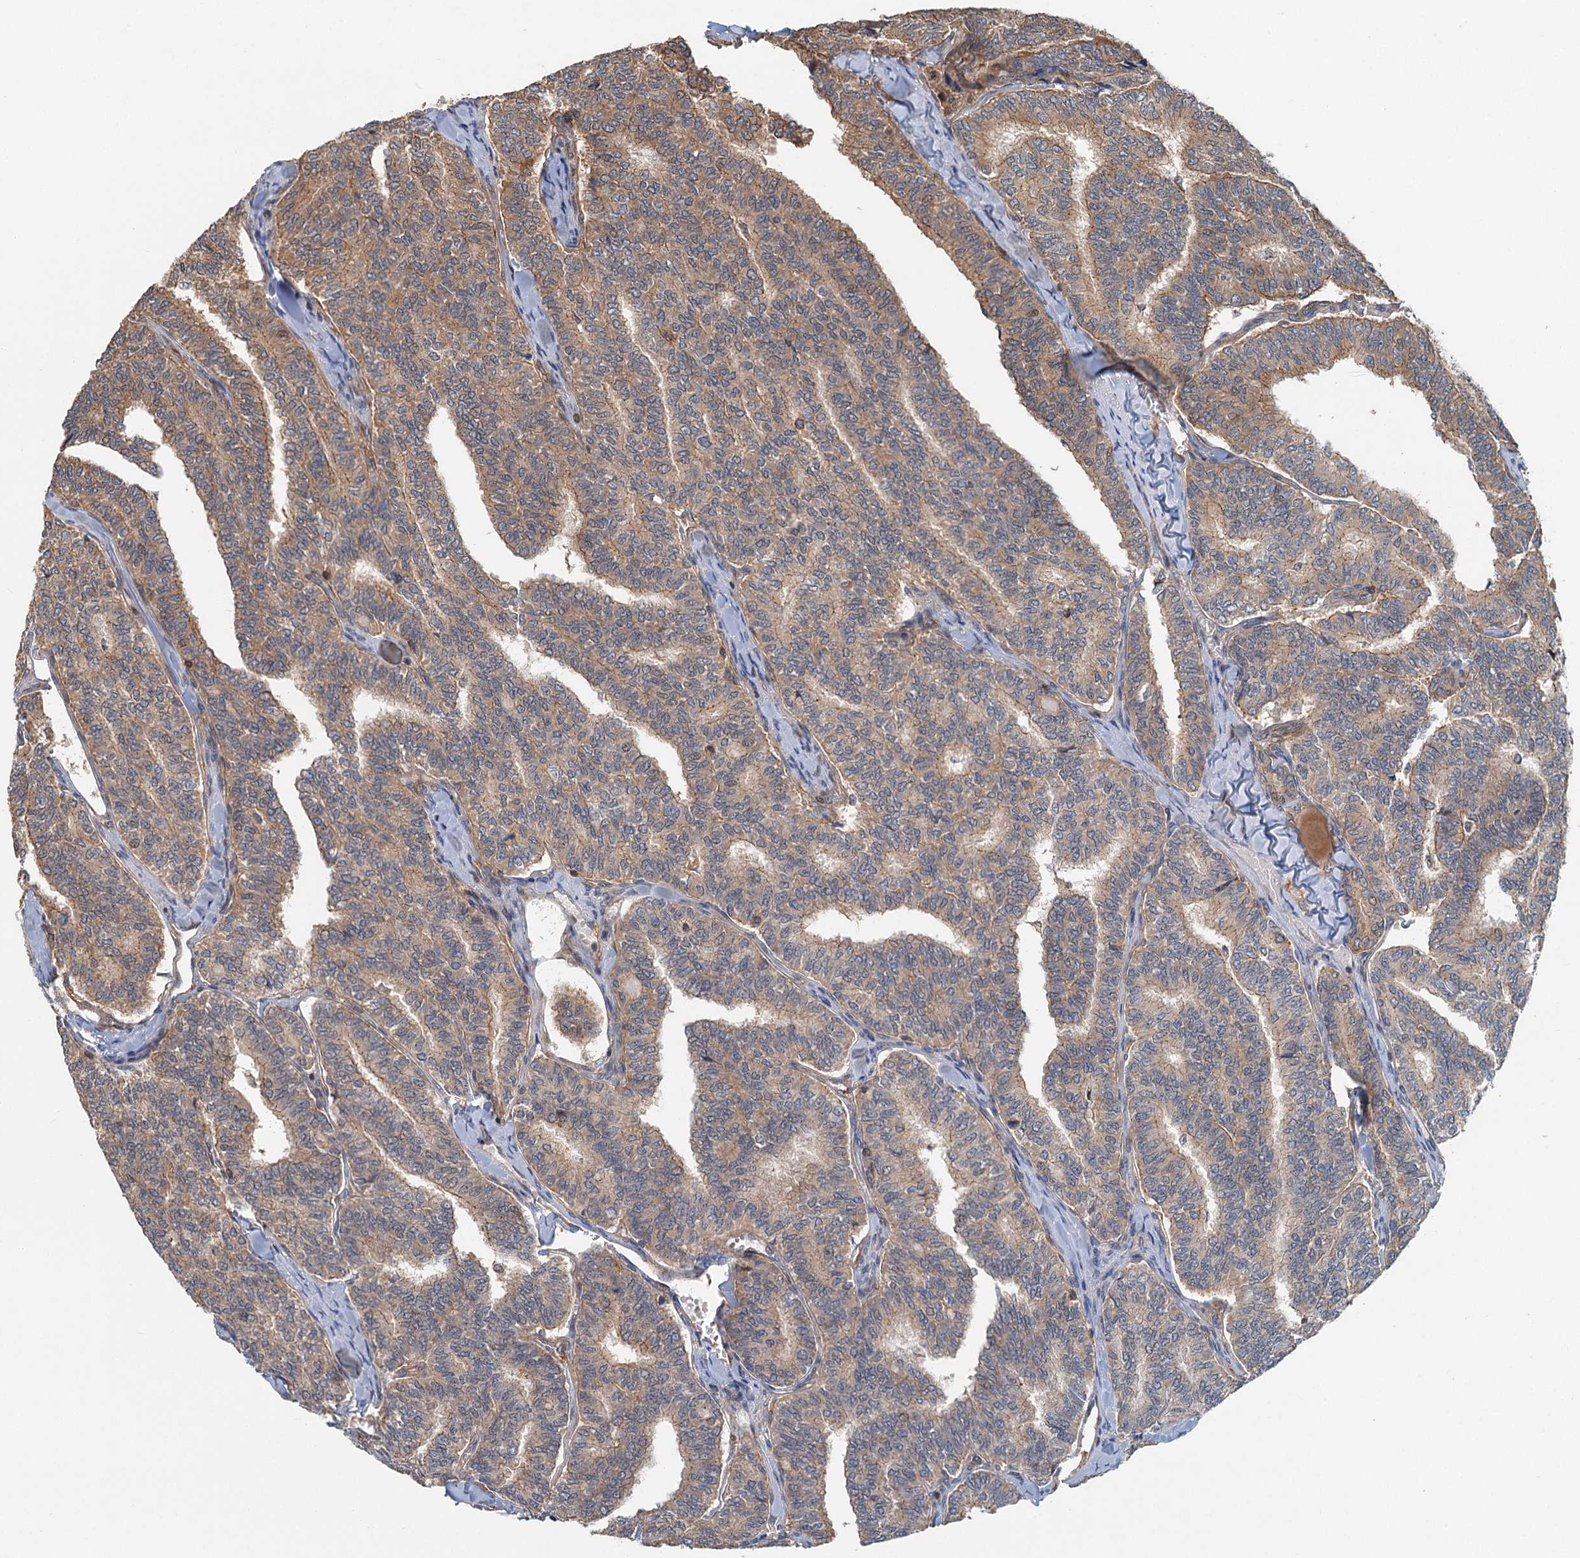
{"staining": {"intensity": "weak", "quantity": ">75%", "location": "cytoplasmic/membranous"}, "tissue": "thyroid cancer", "cell_type": "Tumor cells", "image_type": "cancer", "snomed": [{"axis": "morphology", "description": "Papillary adenocarcinoma, NOS"}, {"axis": "topography", "description": "Thyroid gland"}], "caption": "Weak cytoplasmic/membranous protein staining is identified in approximately >75% of tumor cells in thyroid cancer. The staining is performed using DAB brown chromogen to label protein expression. The nuclei are counter-stained blue using hematoxylin.", "gene": "ZNF527", "patient": {"sex": "female", "age": 35}}